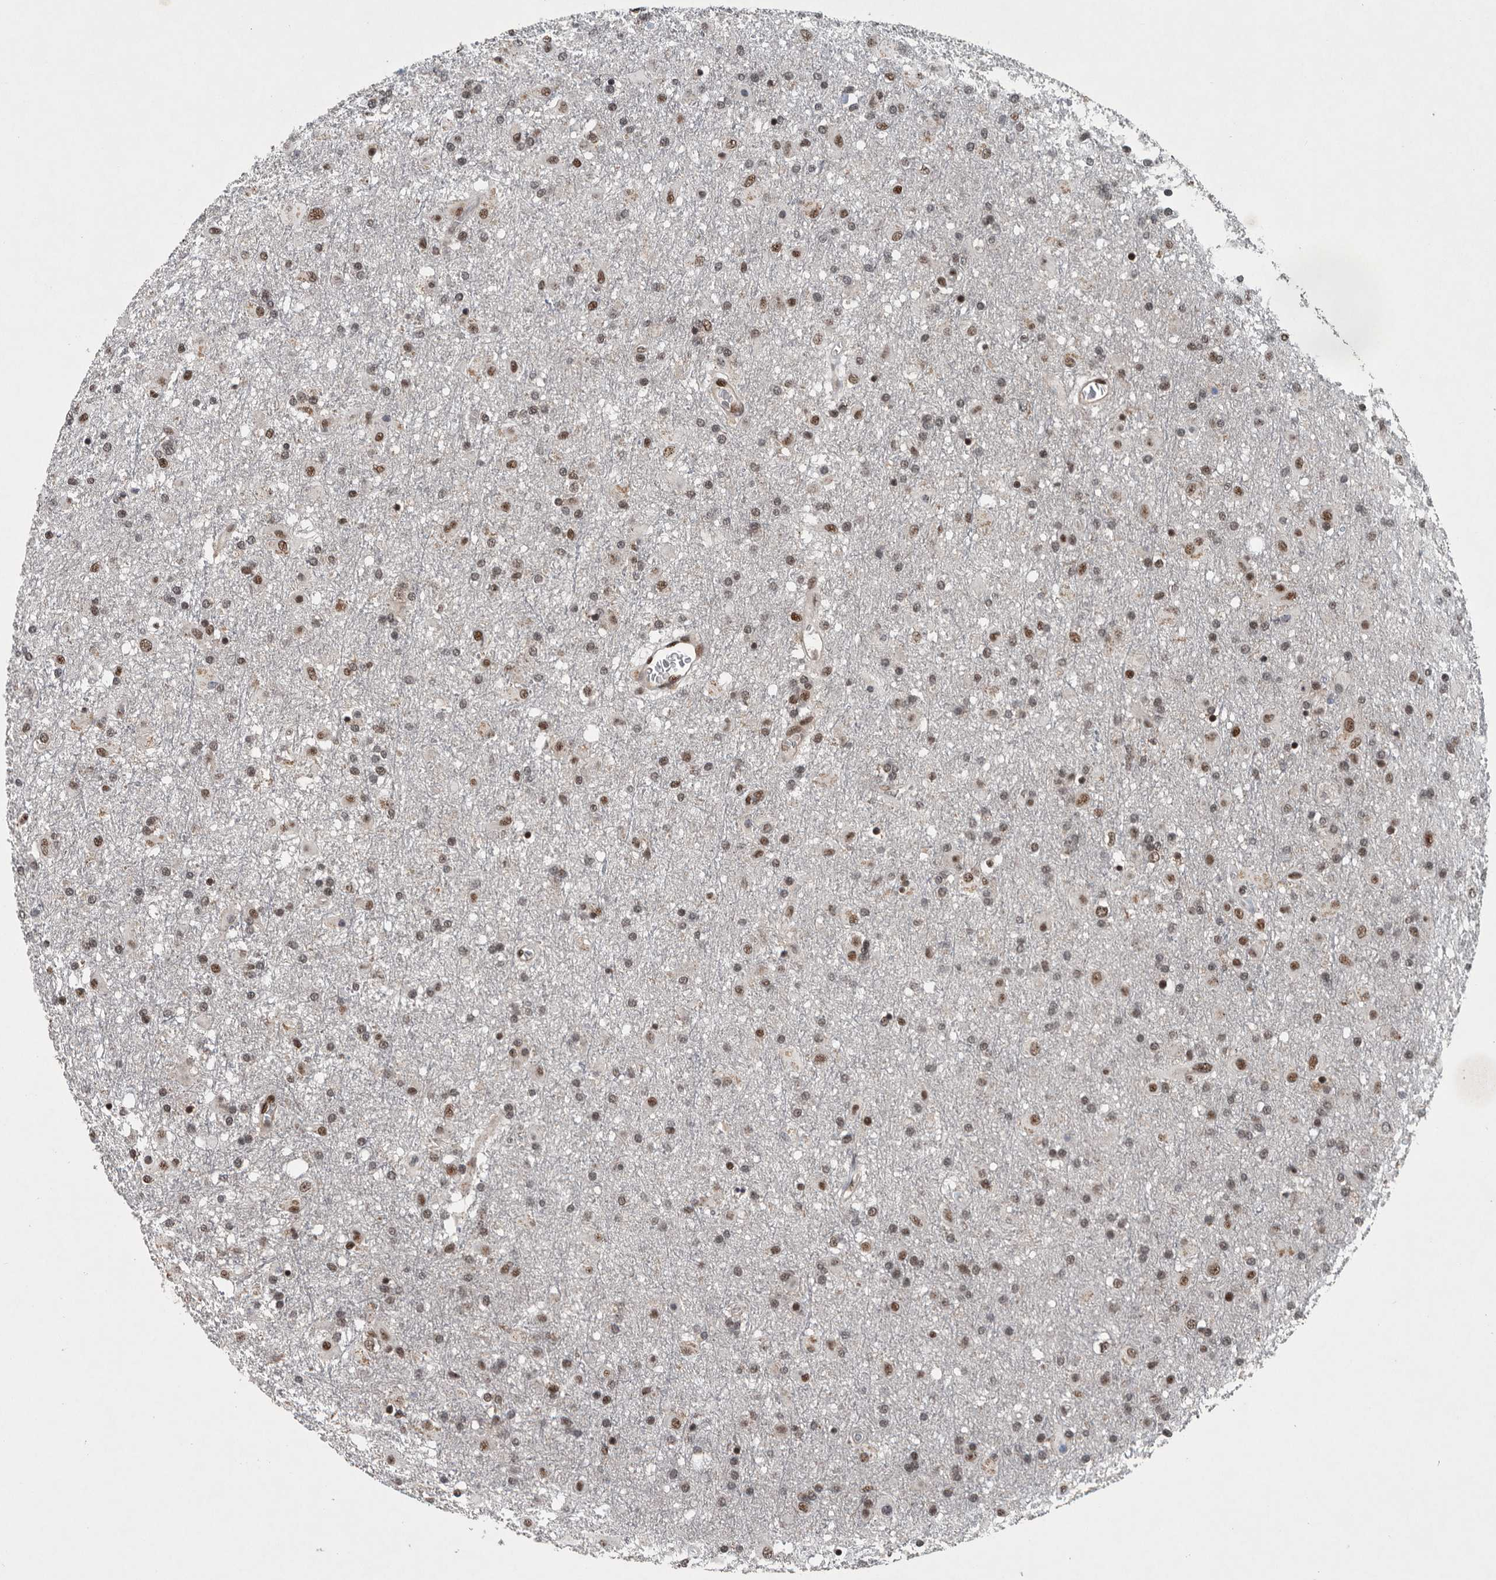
{"staining": {"intensity": "moderate", "quantity": "25%-75%", "location": "nuclear"}, "tissue": "glioma", "cell_type": "Tumor cells", "image_type": "cancer", "snomed": [{"axis": "morphology", "description": "Glioma, malignant, Low grade"}, {"axis": "topography", "description": "Brain"}], "caption": "Glioma stained with a protein marker demonstrates moderate staining in tumor cells.", "gene": "SENP7", "patient": {"sex": "male", "age": 65}}